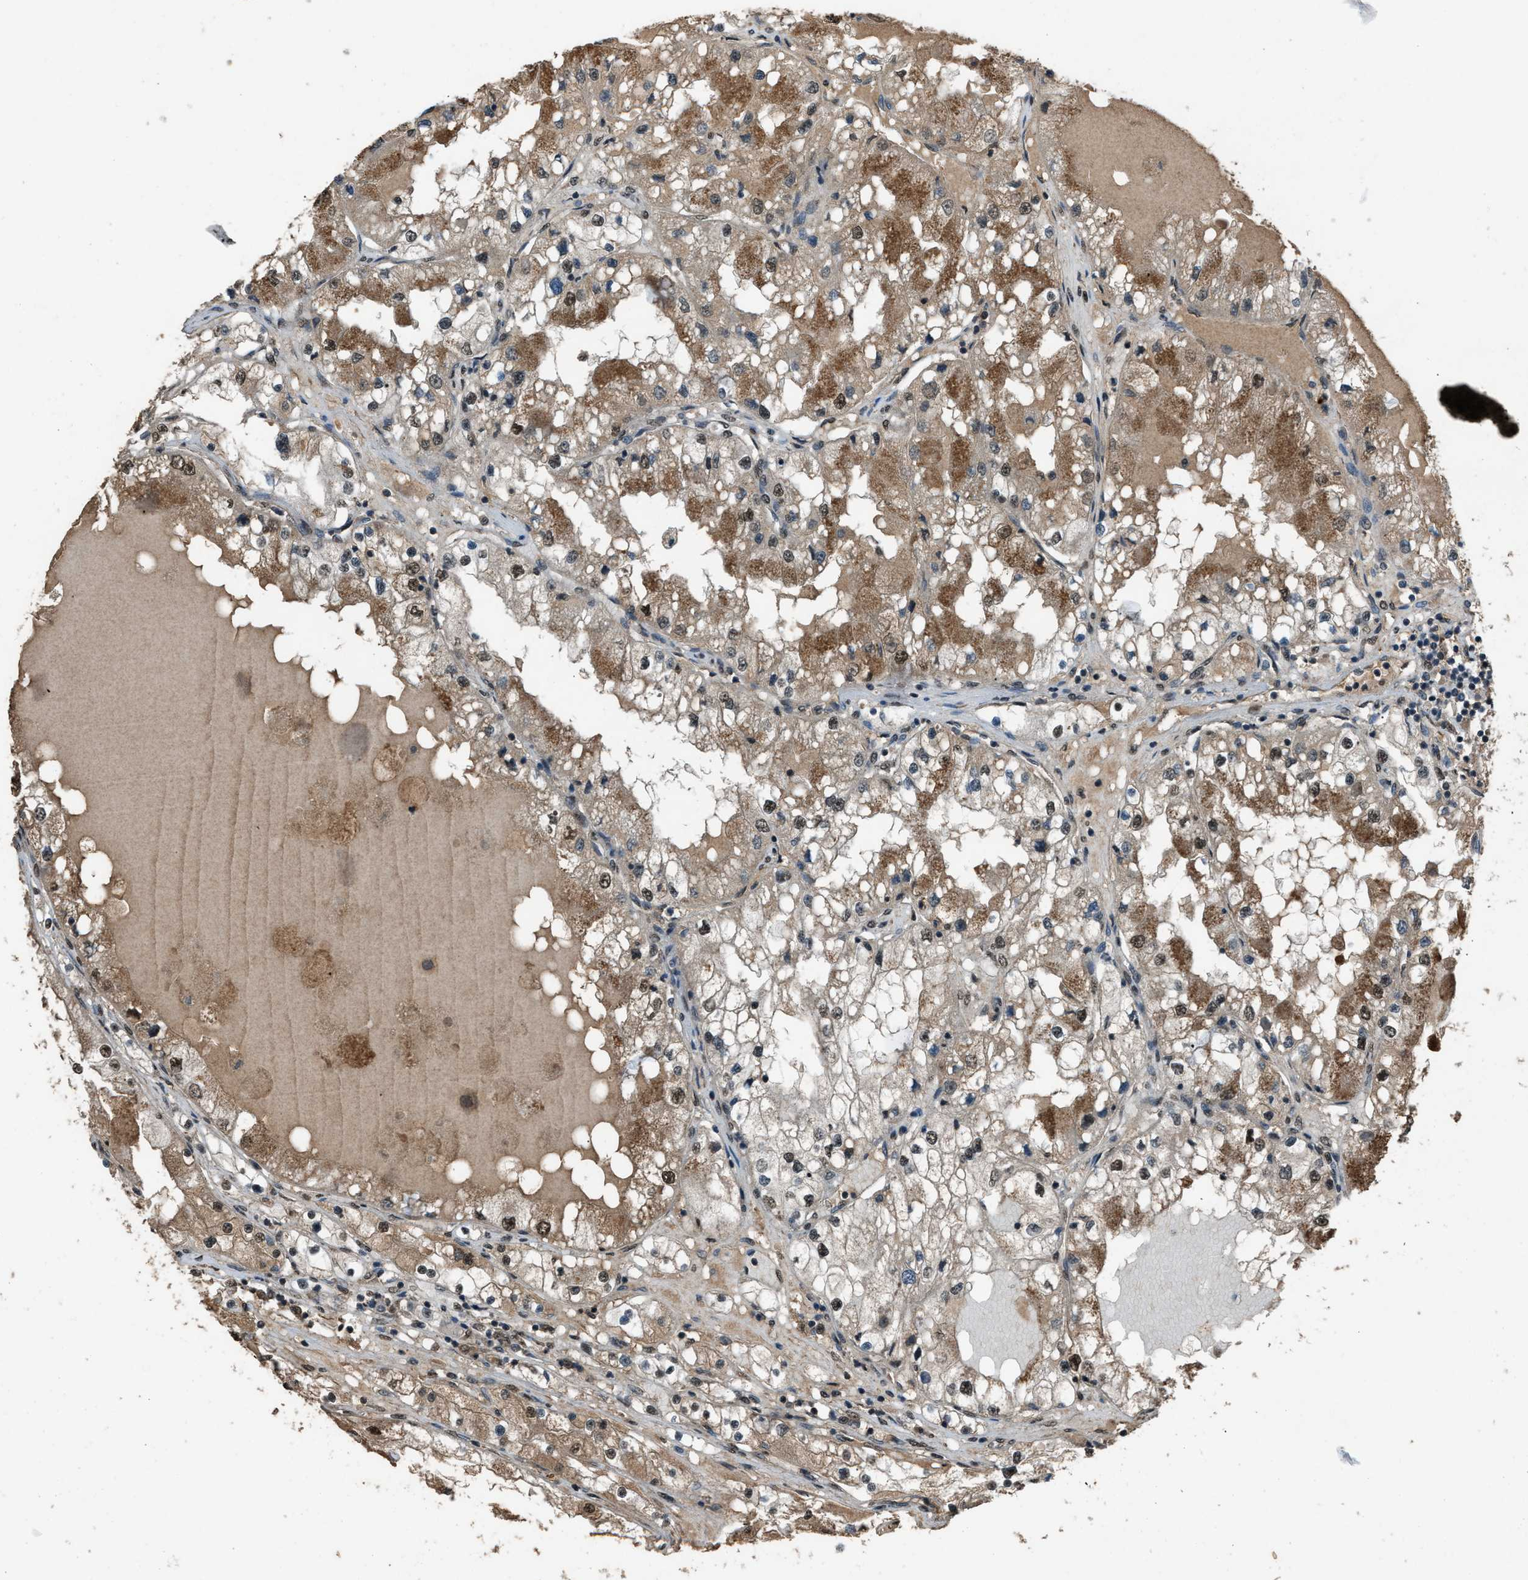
{"staining": {"intensity": "moderate", "quantity": ">75%", "location": "cytoplasmic/membranous,nuclear"}, "tissue": "renal cancer", "cell_type": "Tumor cells", "image_type": "cancer", "snomed": [{"axis": "morphology", "description": "Adenocarcinoma, NOS"}, {"axis": "topography", "description": "Kidney"}], "caption": "Immunohistochemical staining of renal cancer demonstrates medium levels of moderate cytoplasmic/membranous and nuclear protein staining in approximately >75% of tumor cells.", "gene": "SERTAD2", "patient": {"sex": "male", "age": 68}}